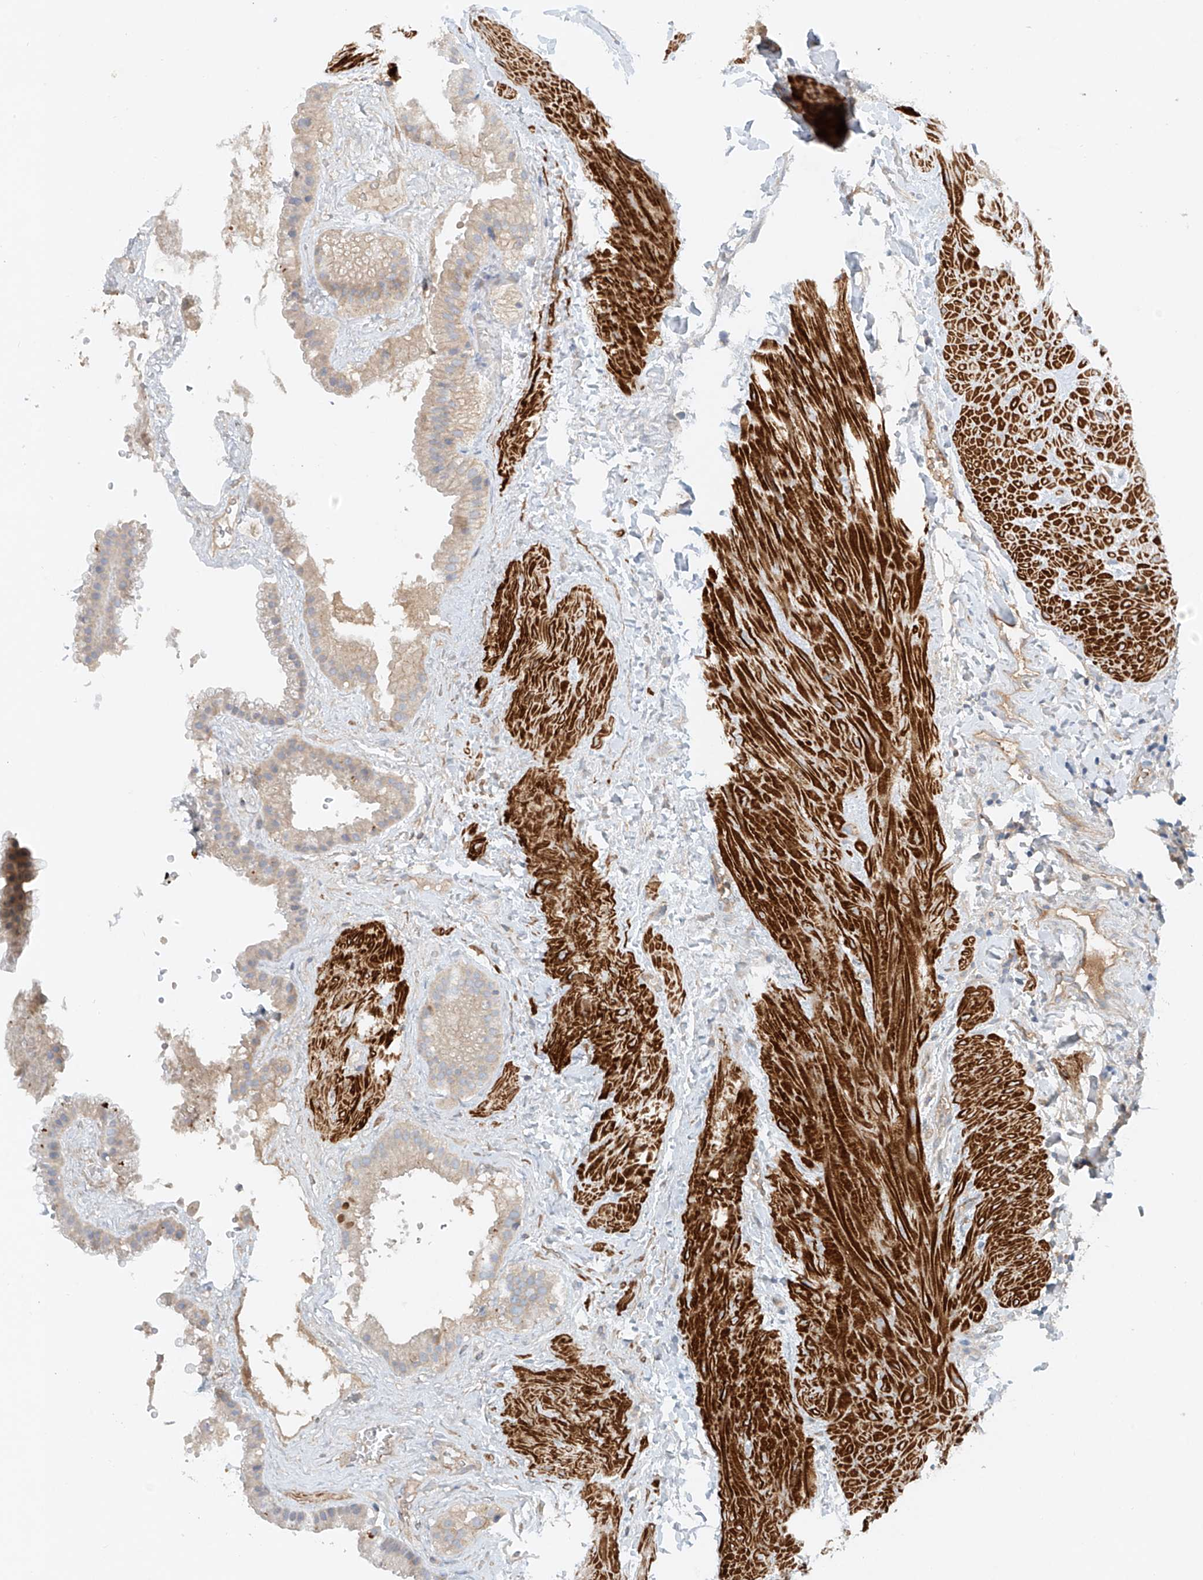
{"staining": {"intensity": "weak", "quantity": "<25%", "location": "cytoplasmic/membranous"}, "tissue": "gallbladder", "cell_type": "Glandular cells", "image_type": "normal", "snomed": [{"axis": "morphology", "description": "Normal tissue, NOS"}, {"axis": "topography", "description": "Gallbladder"}], "caption": "This is an immunohistochemistry histopathology image of unremarkable gallbladder. There is no positivity in glandular cells.", "gene": "ENSG00000266202", "patient": {"sex": "male", "age": 55}}